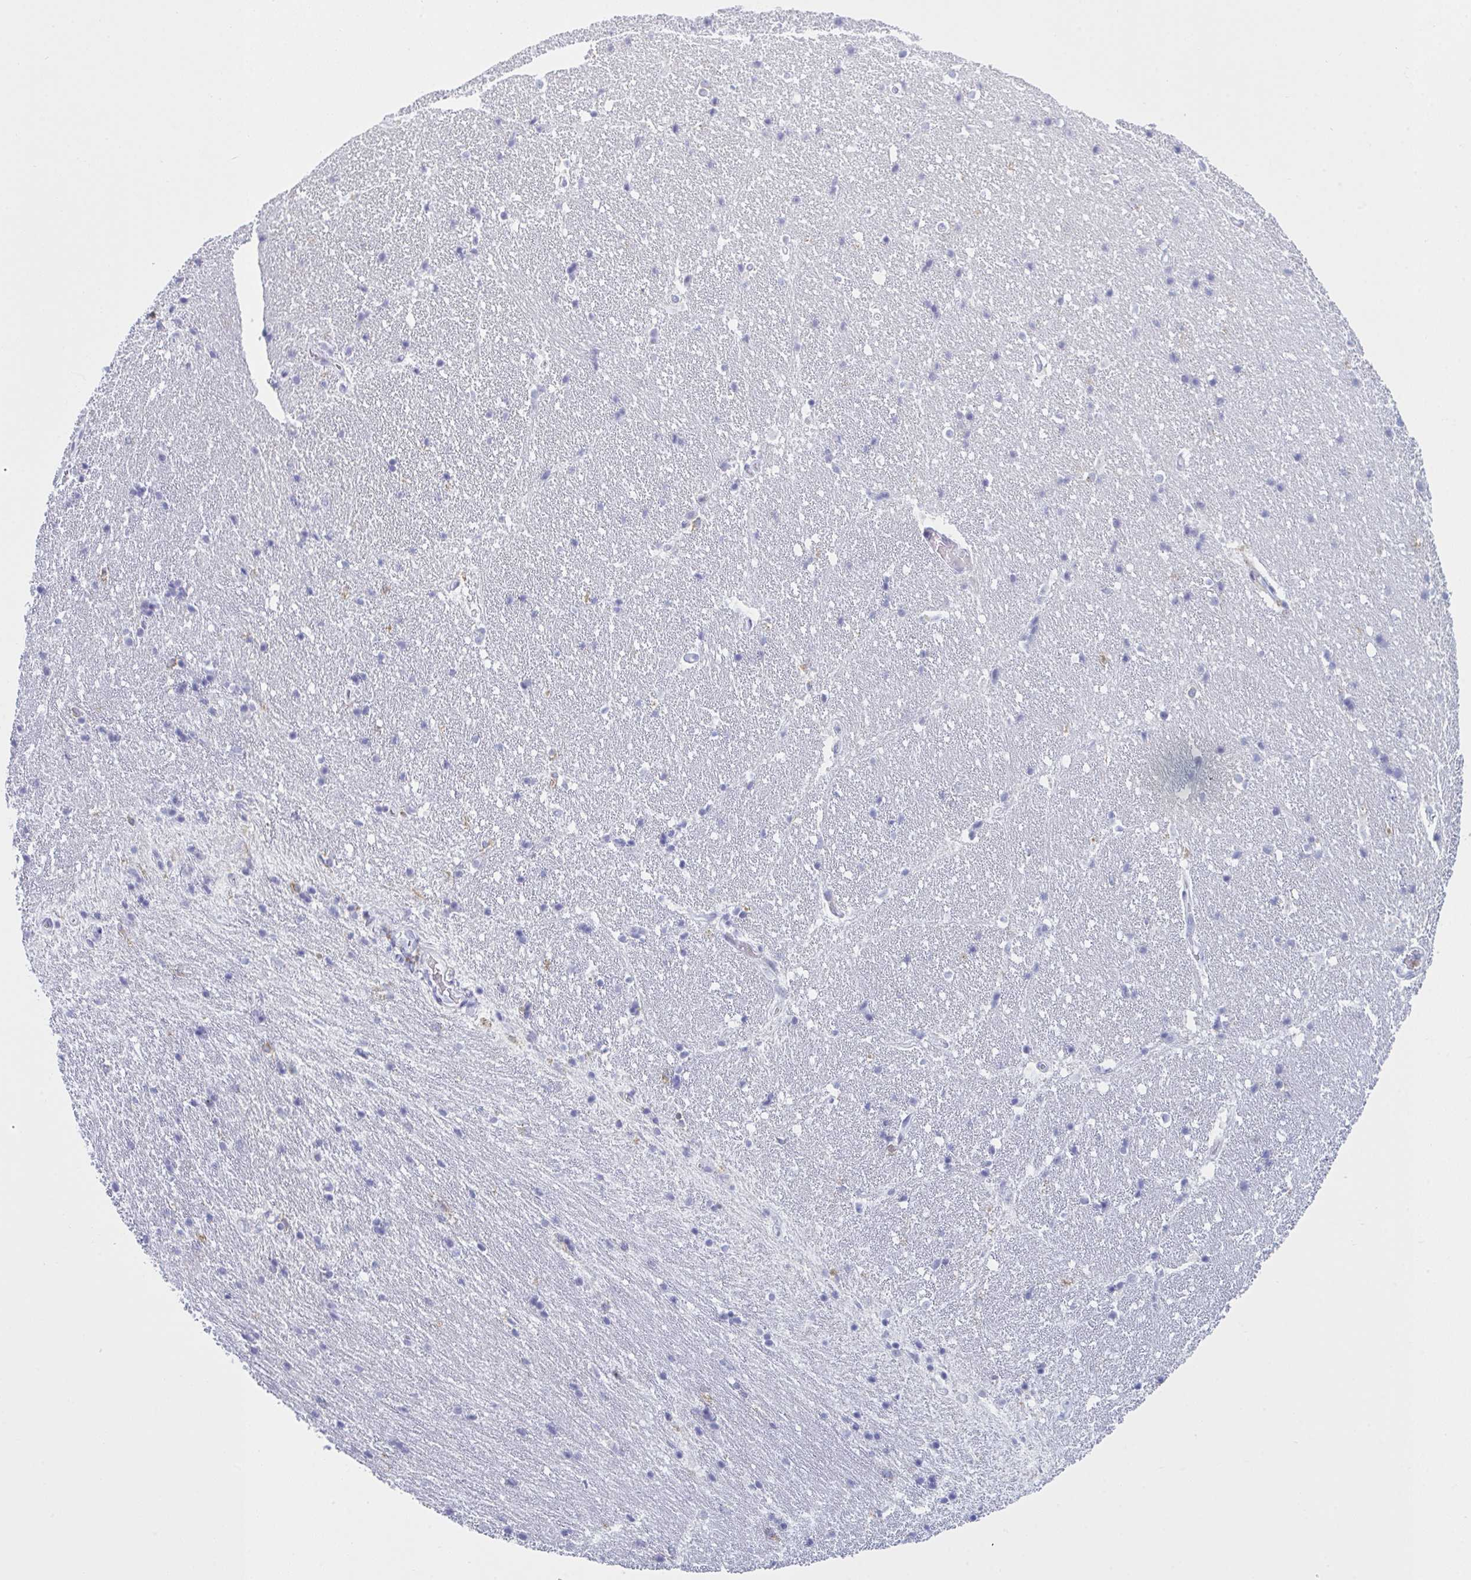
{"staining": {"intensity": "negative", "quantity": "none", "location": "none"}, "tissue": "hippocampus", "cell_type": "Glial cells", "image_type": "normal", "snomed": [{"axis": "morphology", "description": "Normal tissue, NOS"}, {"axis": "topography", "description": "Hippocampus"}], "caption": "DAB immunohistochemical staining of normal hippocampus reveals no significant positivity in glial cells.", "gene": "MYO1F", "patient": {"sex": "male", "age": 63}}